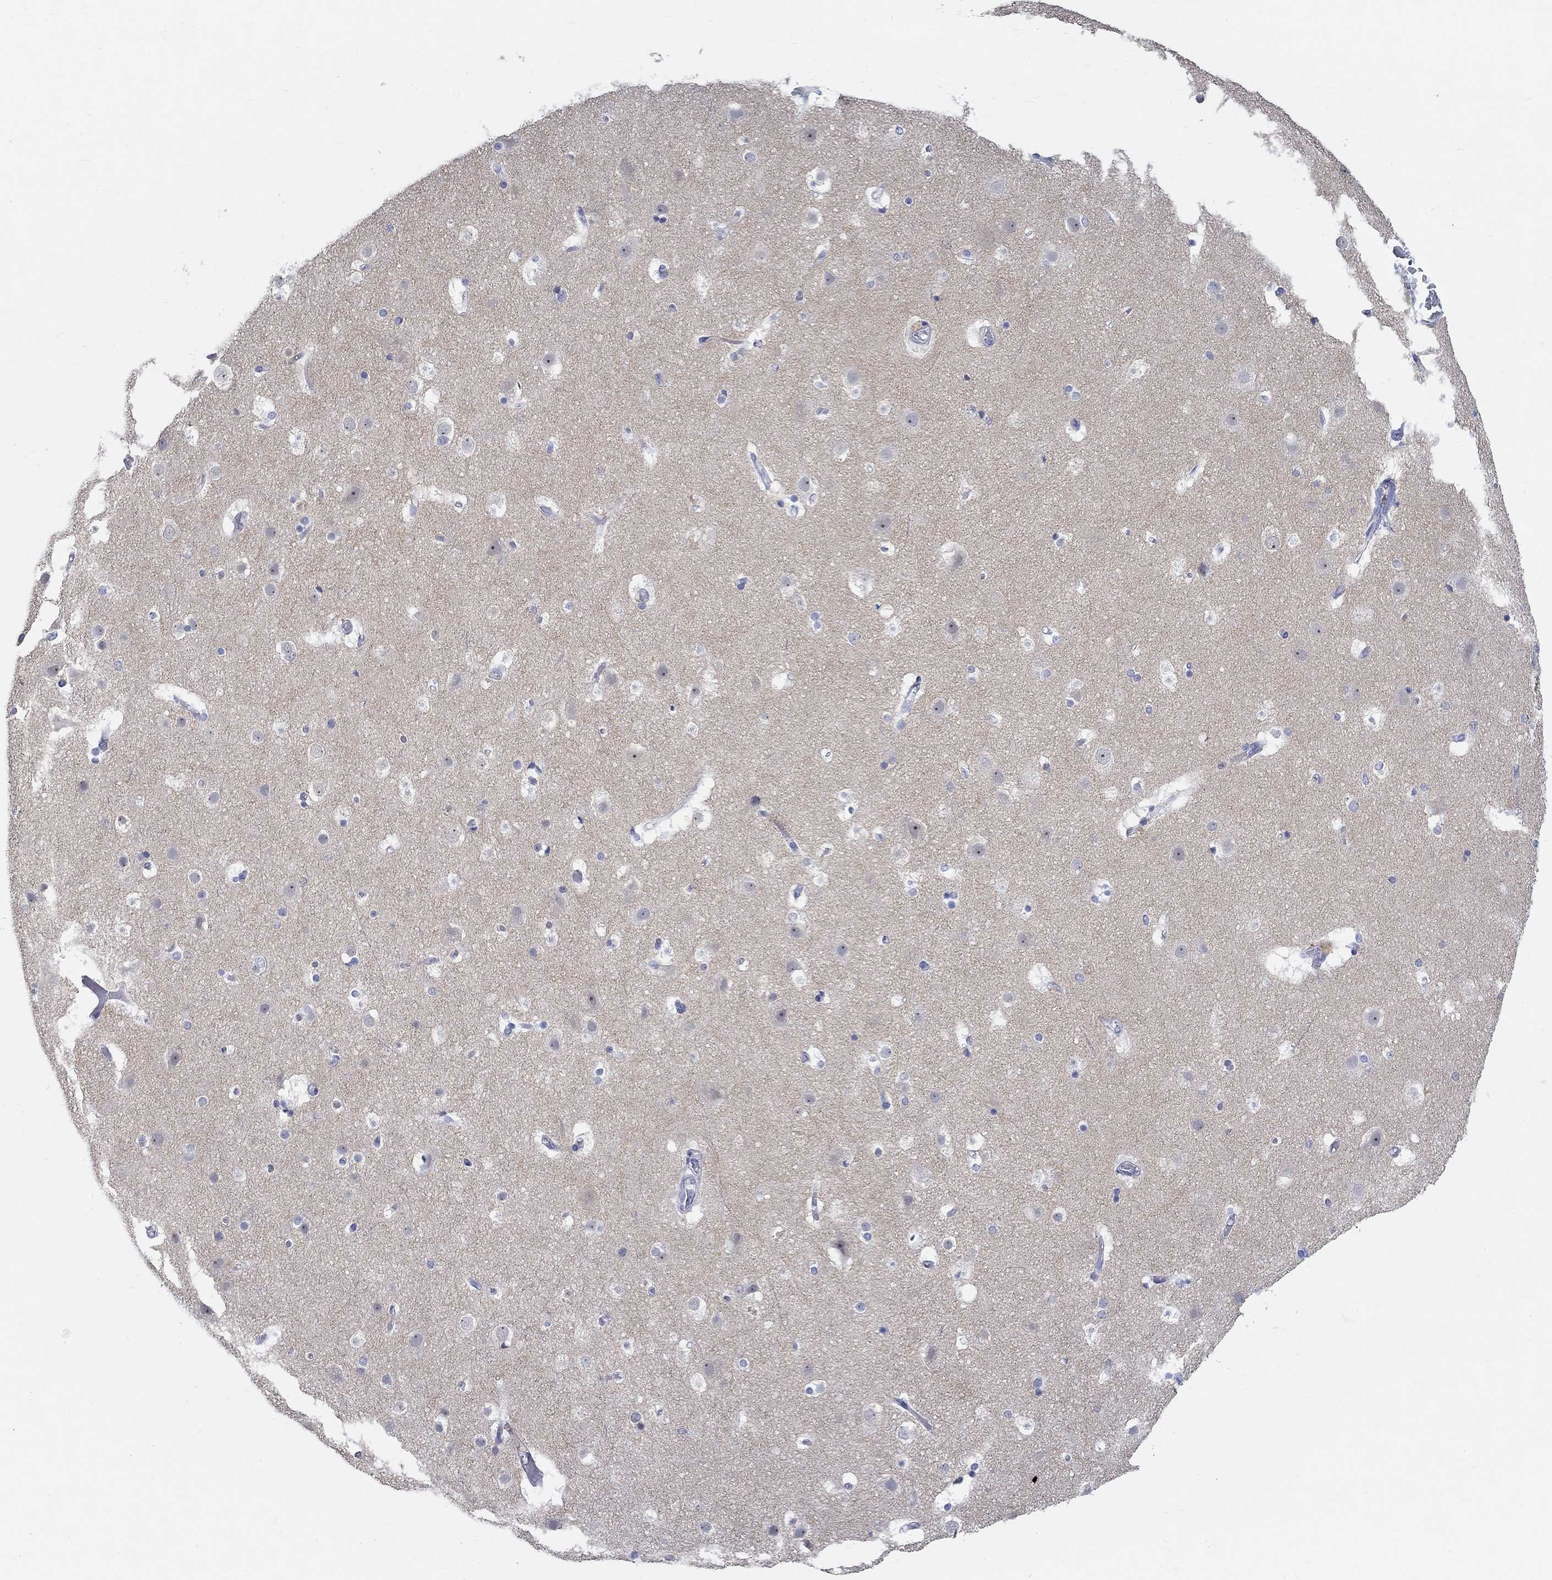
{"staining": {"intensity": "negative", "quantity": "none", "location": "none"}, "tissue": "cerebral cortex", "cell_type": "Endothelial cells", "image_type": "normal", "snomed": [{"axis": "morphology", "description": "Normal tissue, NOS"}, {"axis": "topography", "description": "Cerebral cortex"}], "caption": "Immunohistochemistry of benign cerebral cortex demonstrates no staining in endothelial cells.", "gene": "GRIA3", "patient": {"sex": "female", "age": 52}}